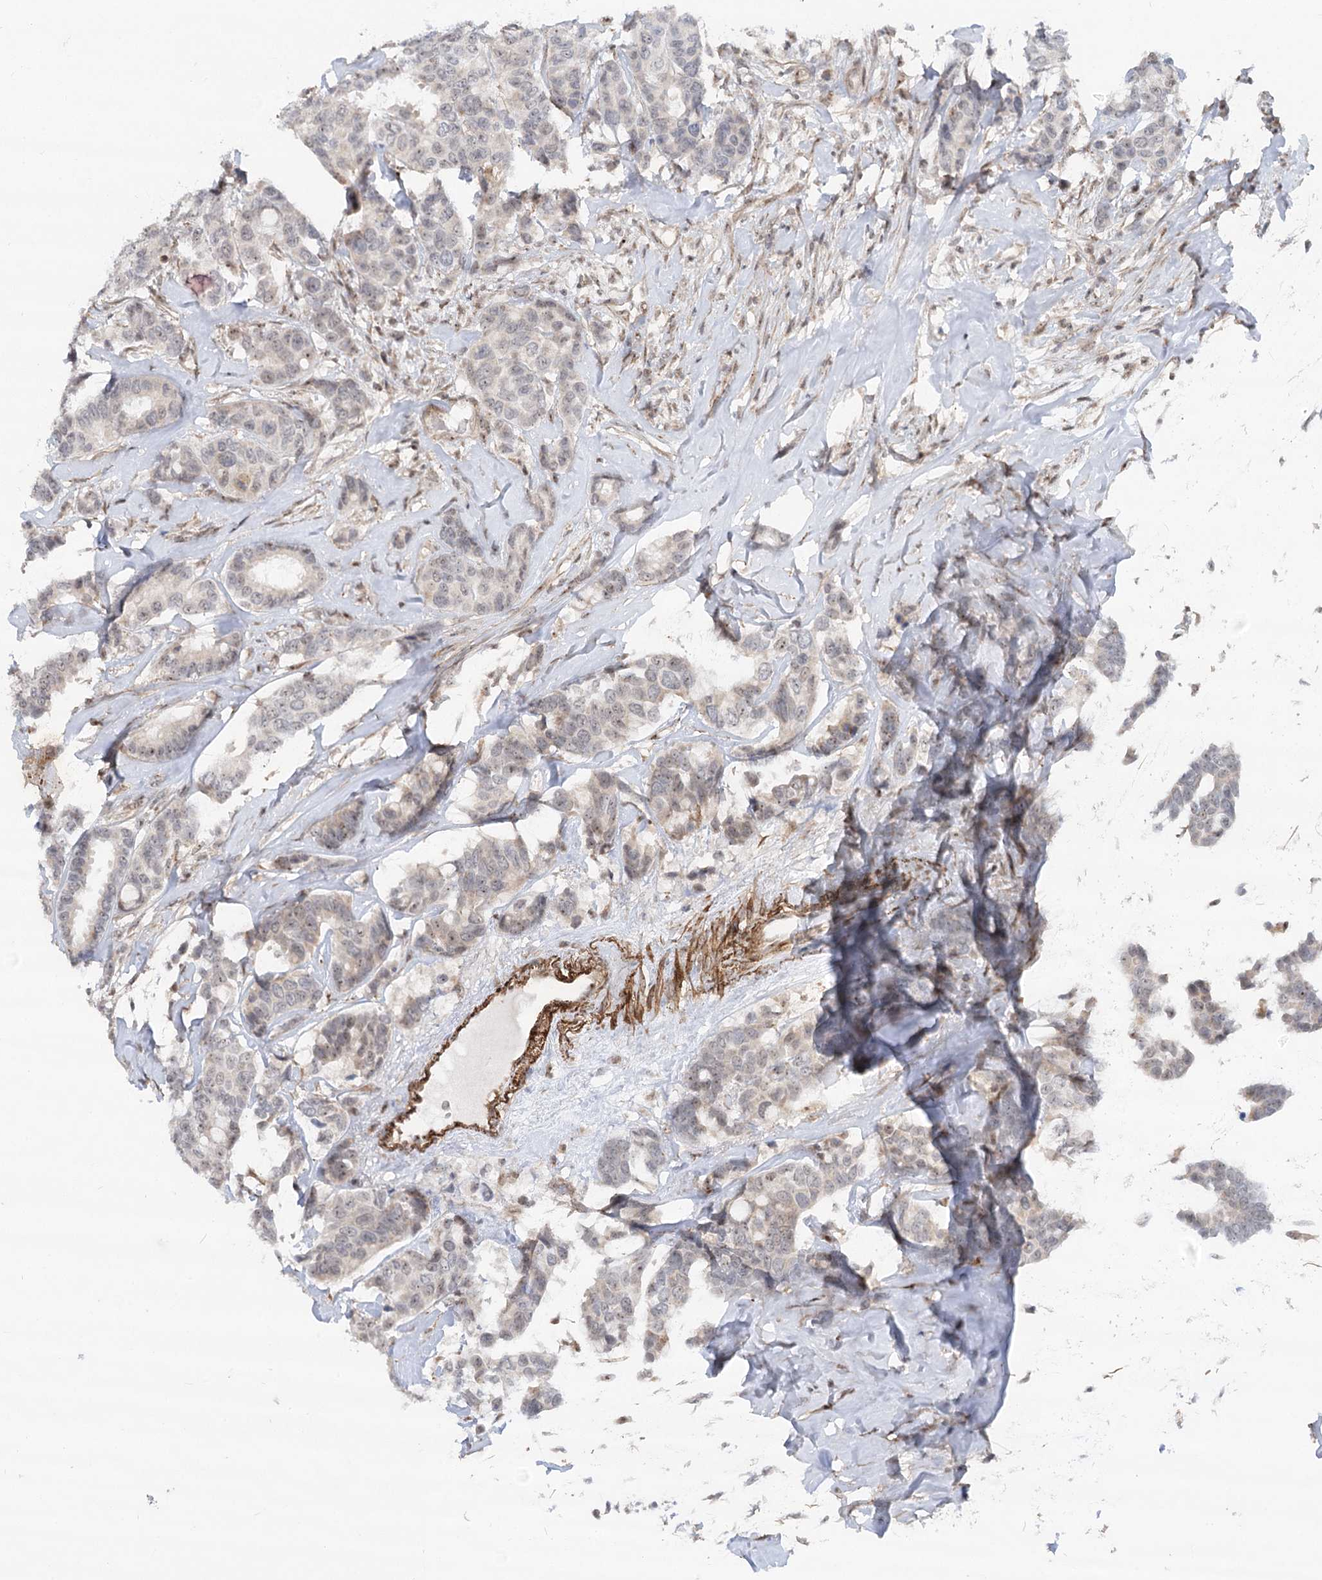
{"staining": {"intensity": "negative", "quantity": "none", "location": "none"}, "tissue": "breast cancer", "cell_type": "Tumor cells", "image_type": "cancer", "snomed": [{"axis": "morphology", "description": "Duct carcinoma"}, {"axis": "topography", "description": "Breast"}], "caption": "Breast cancer was stained to show a protein in brown. There is no significant expression in tumor cells.", "gene": "GNL3L", "patient": {"sex": "female", "age": 87}}